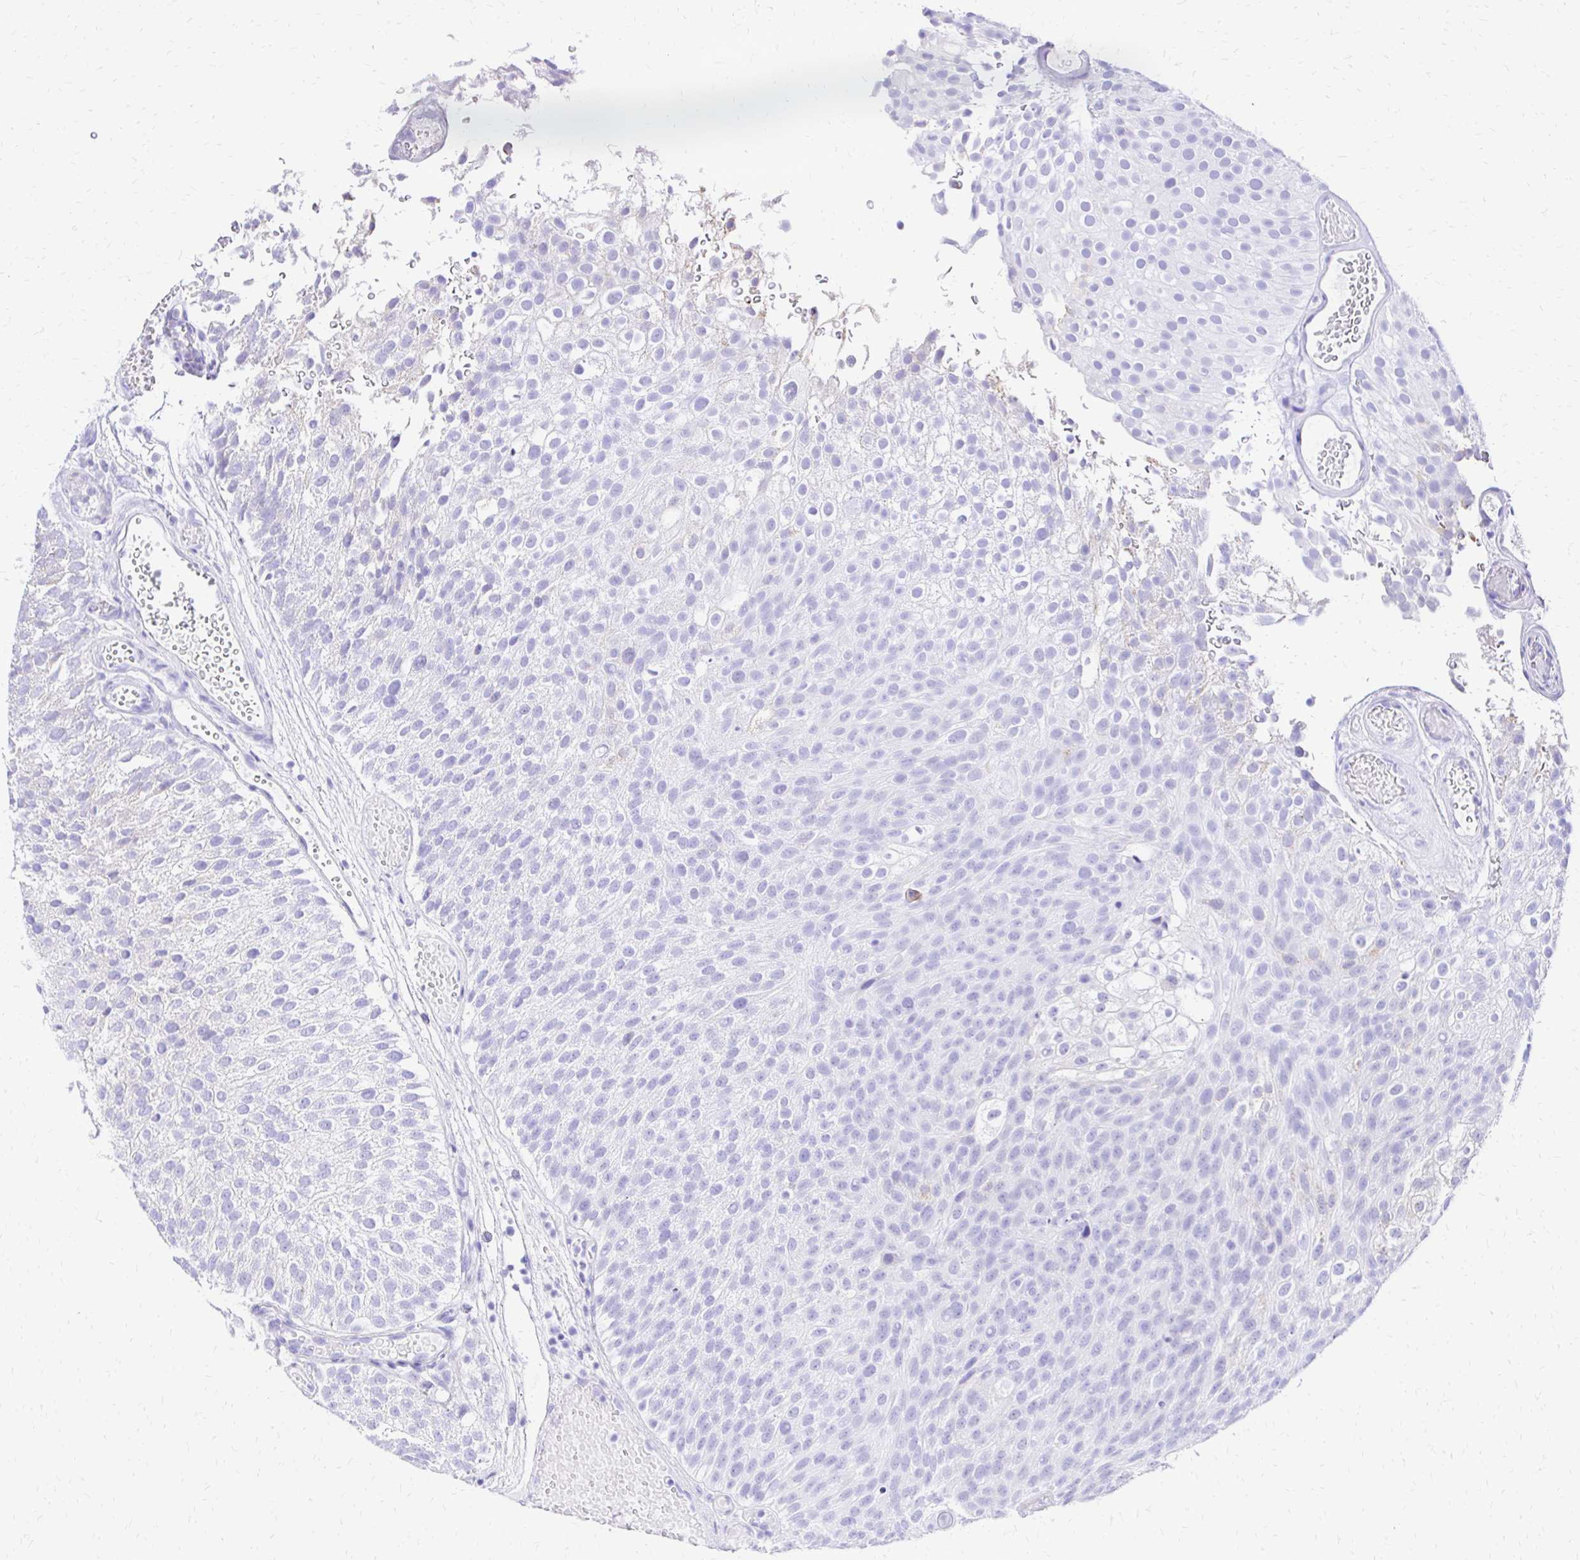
{"staining": {"intensity": "negative", "quantity": "none", "location": "none"}, "tissue": "urothelial cancer", "cell_type": "Tumor cells", "image_type": "cancer", "snomed": [{"axis": "morphology", "description": "Urothelial carcinoma, Low grade"}, {"axis": "topography", "description": "Urinary bladder"}], "caption": "Tumor cells show no significant protein staining in urothelial carcinoma (low-grade). (DAB immunohistochemistry (IHC) with hematoxylin counter stain).", "gene": "S100G", "patient": {"sex": "male", "age": 78}}